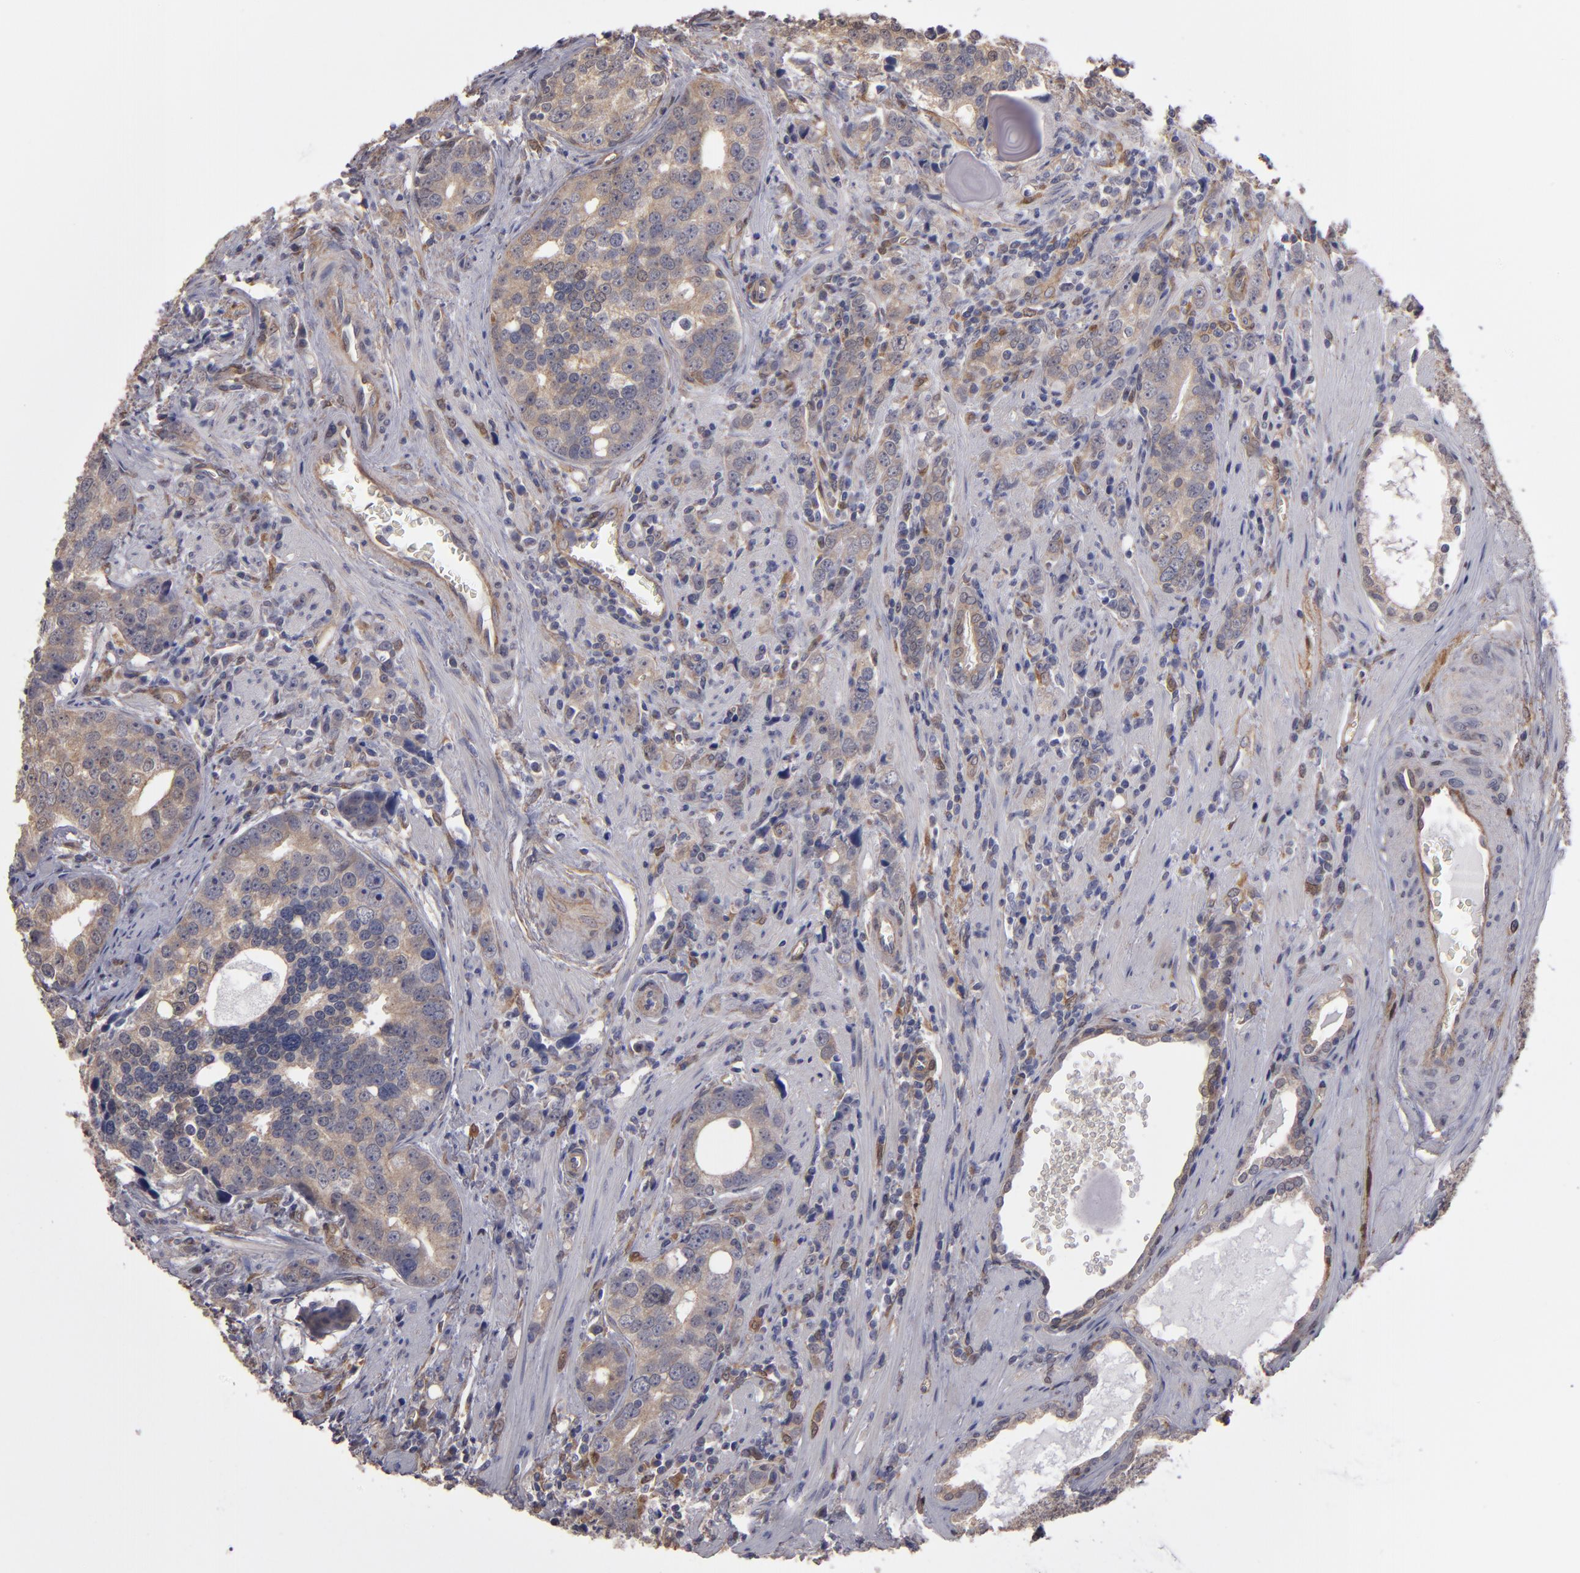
{"staining": {"intensity": "weak", "quantity": ">75%", "location": "cytoplasmic/membranous"}, "tissue": "prostate cancer", "cell_type": "Tumor cells", "image_type": "cancer", "snomed": [{"axis": "morphology", "description": "Adenocarcinoma, High grade"}, {"axis": "topography", "description": "Prostate"}], "caption": "Protein expression analysis of high-grade adenocarcinoma (prostate) reveals weak cytoplasmic/membranous expression in about >75% of tumor cells.", "gene": "NDRG2", "patient": {"sex": "male", "age": 71}}